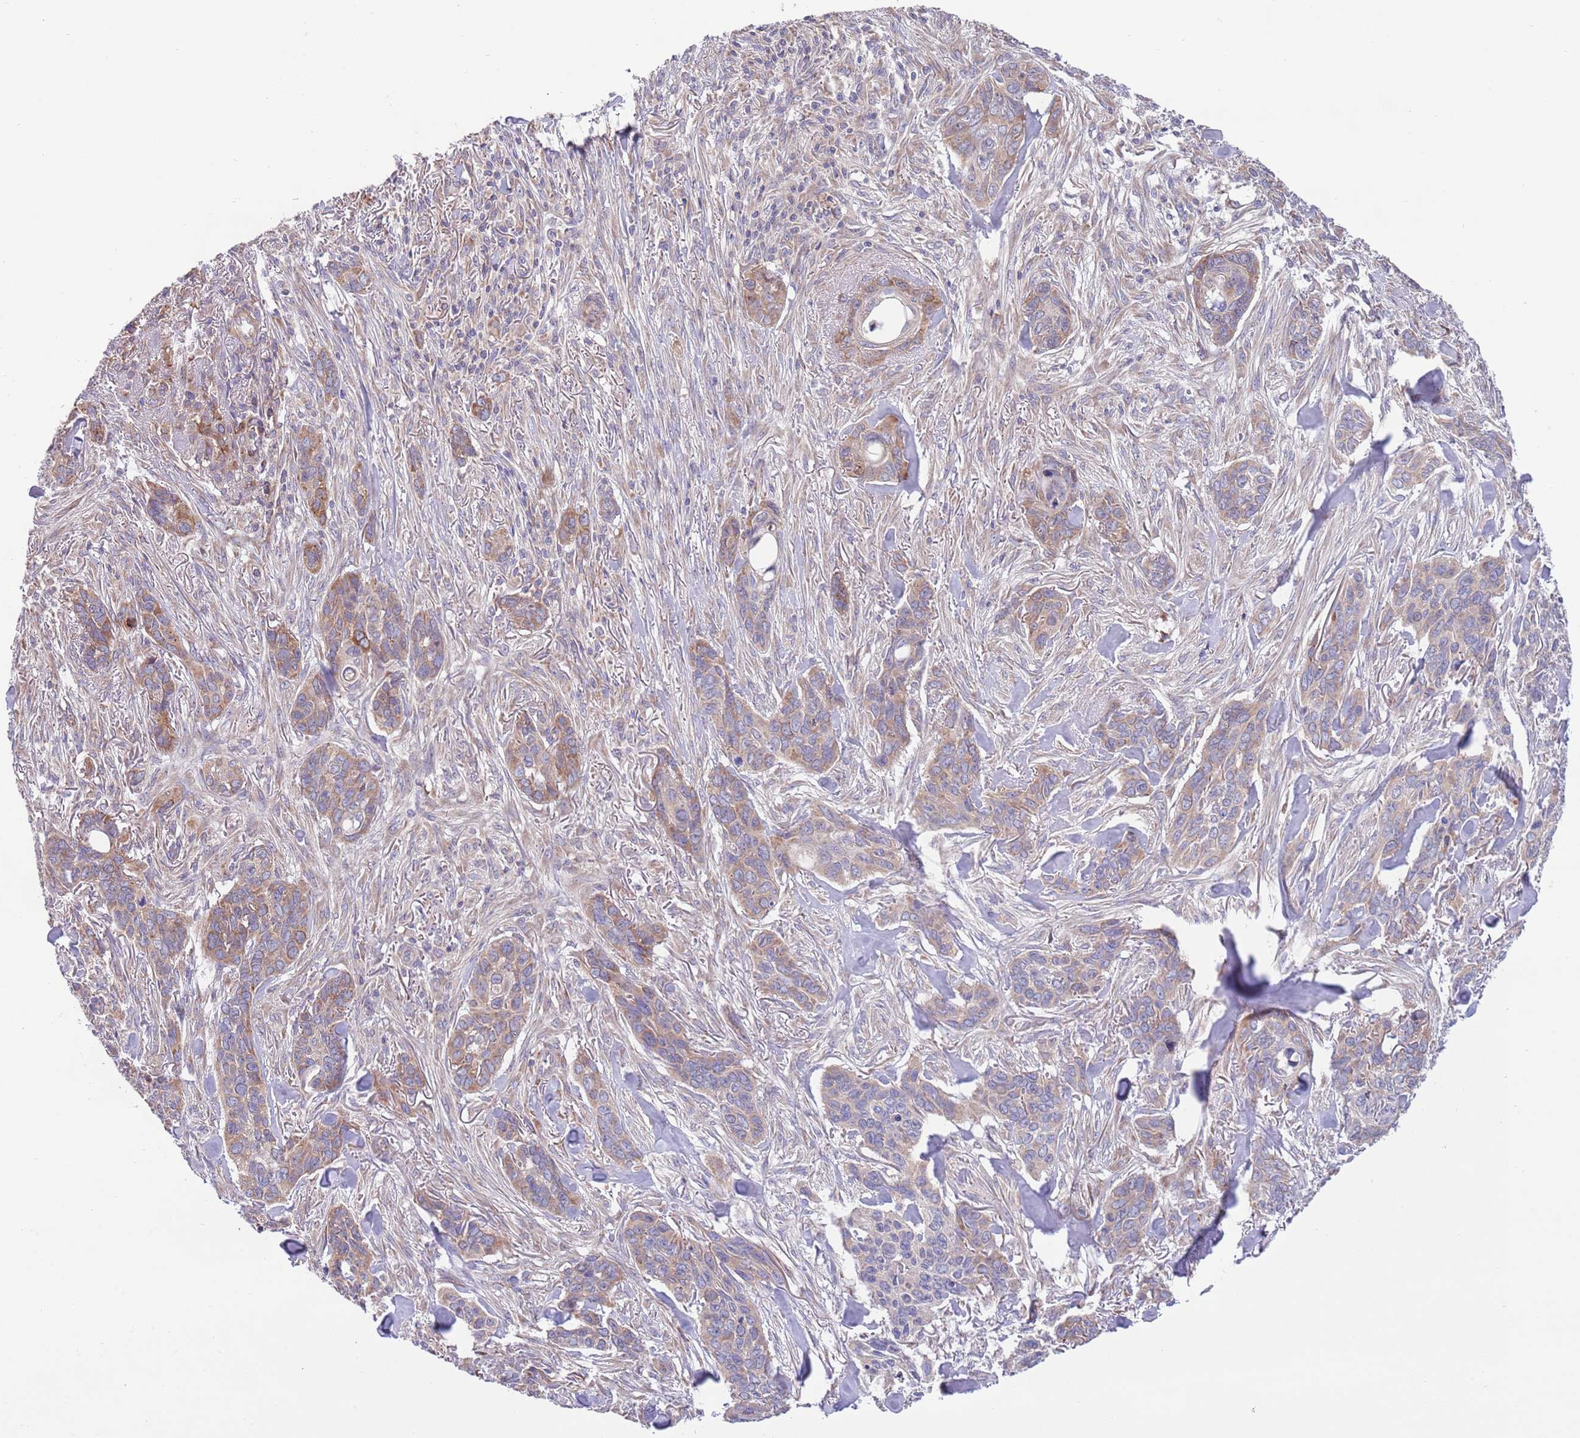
{"staining": {"intensity": "weak", "quantity": ">75%", "location": "cytoplasmic/membranous"}, "tissue": "skin cancer", "cell_type": "Tumor cells", "image_type": "cancer", "snomed": [{"axis": "morphology", "description": "Basal cell carcinoma"}, {"axis": "topography", "description": "Skin"}], "caption": "Protein staining of skin cancer (basal cell carcinoma) tissue demonstrates weak cytoplasmic/membranous staining in about >75% of tumor cells.", "gene": "DAND5", "patient": {"sex": "male", "age": 86}}